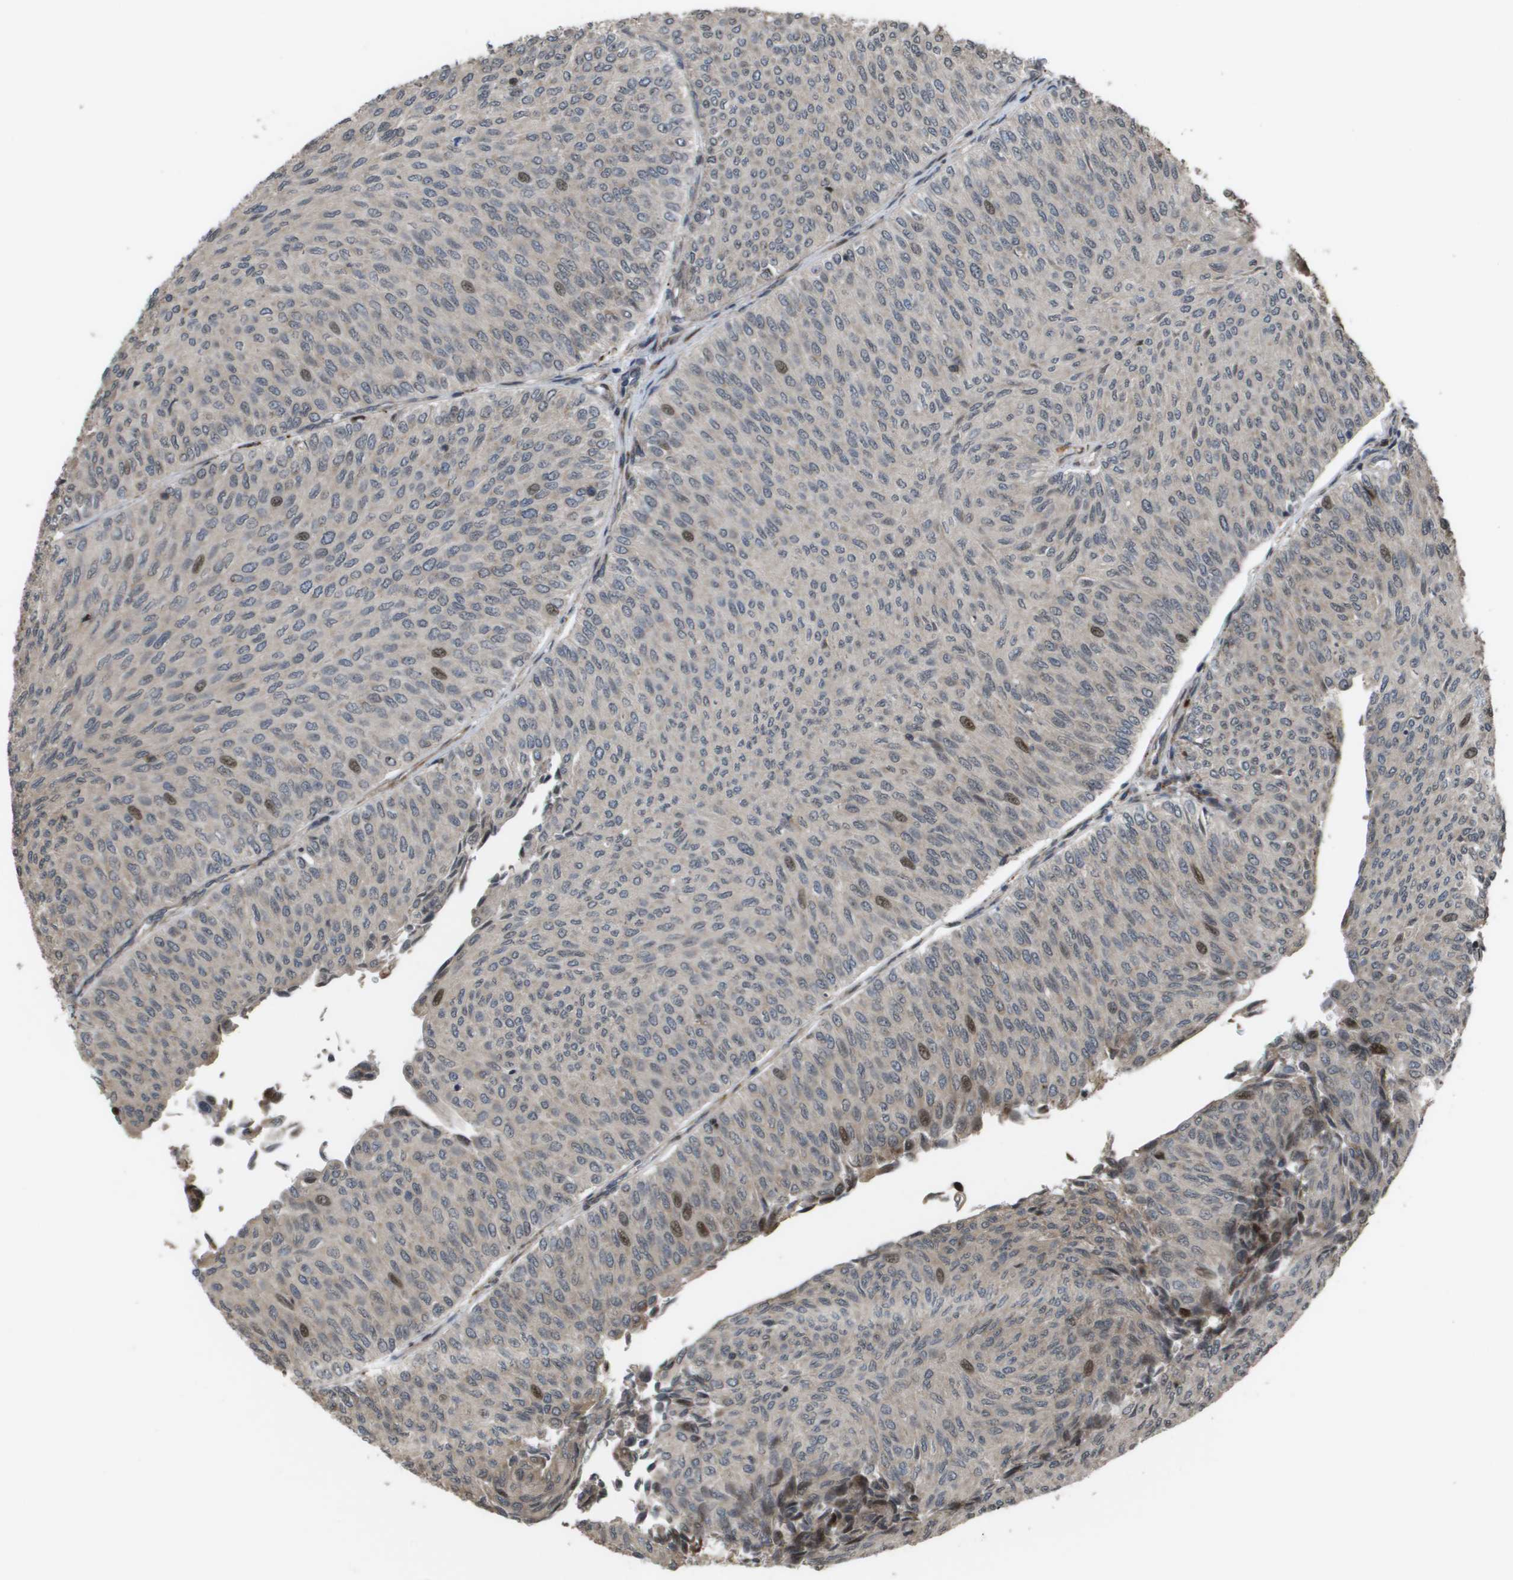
{"staining": {"intensity": "moderate", "quantity": "<25%", "location": "nuclear"}, "tissue": "urothelial cancer", "cell_type": "Tumor cells", "image_type": "cancer", "snomed": [{"axis": "morphology", "description": "Urothelial carcinoma, Low grade"}, {"axis": "topography", "description": "Urinary bladder"}], "caption": "Urothelial cancer was stained to show a protein in brown. There is low levels of moderate nuclear positivity in approximately <25% of tumor cells.", "gene": "AXIN2", "patient": {"sex": "male", "age": 78}}